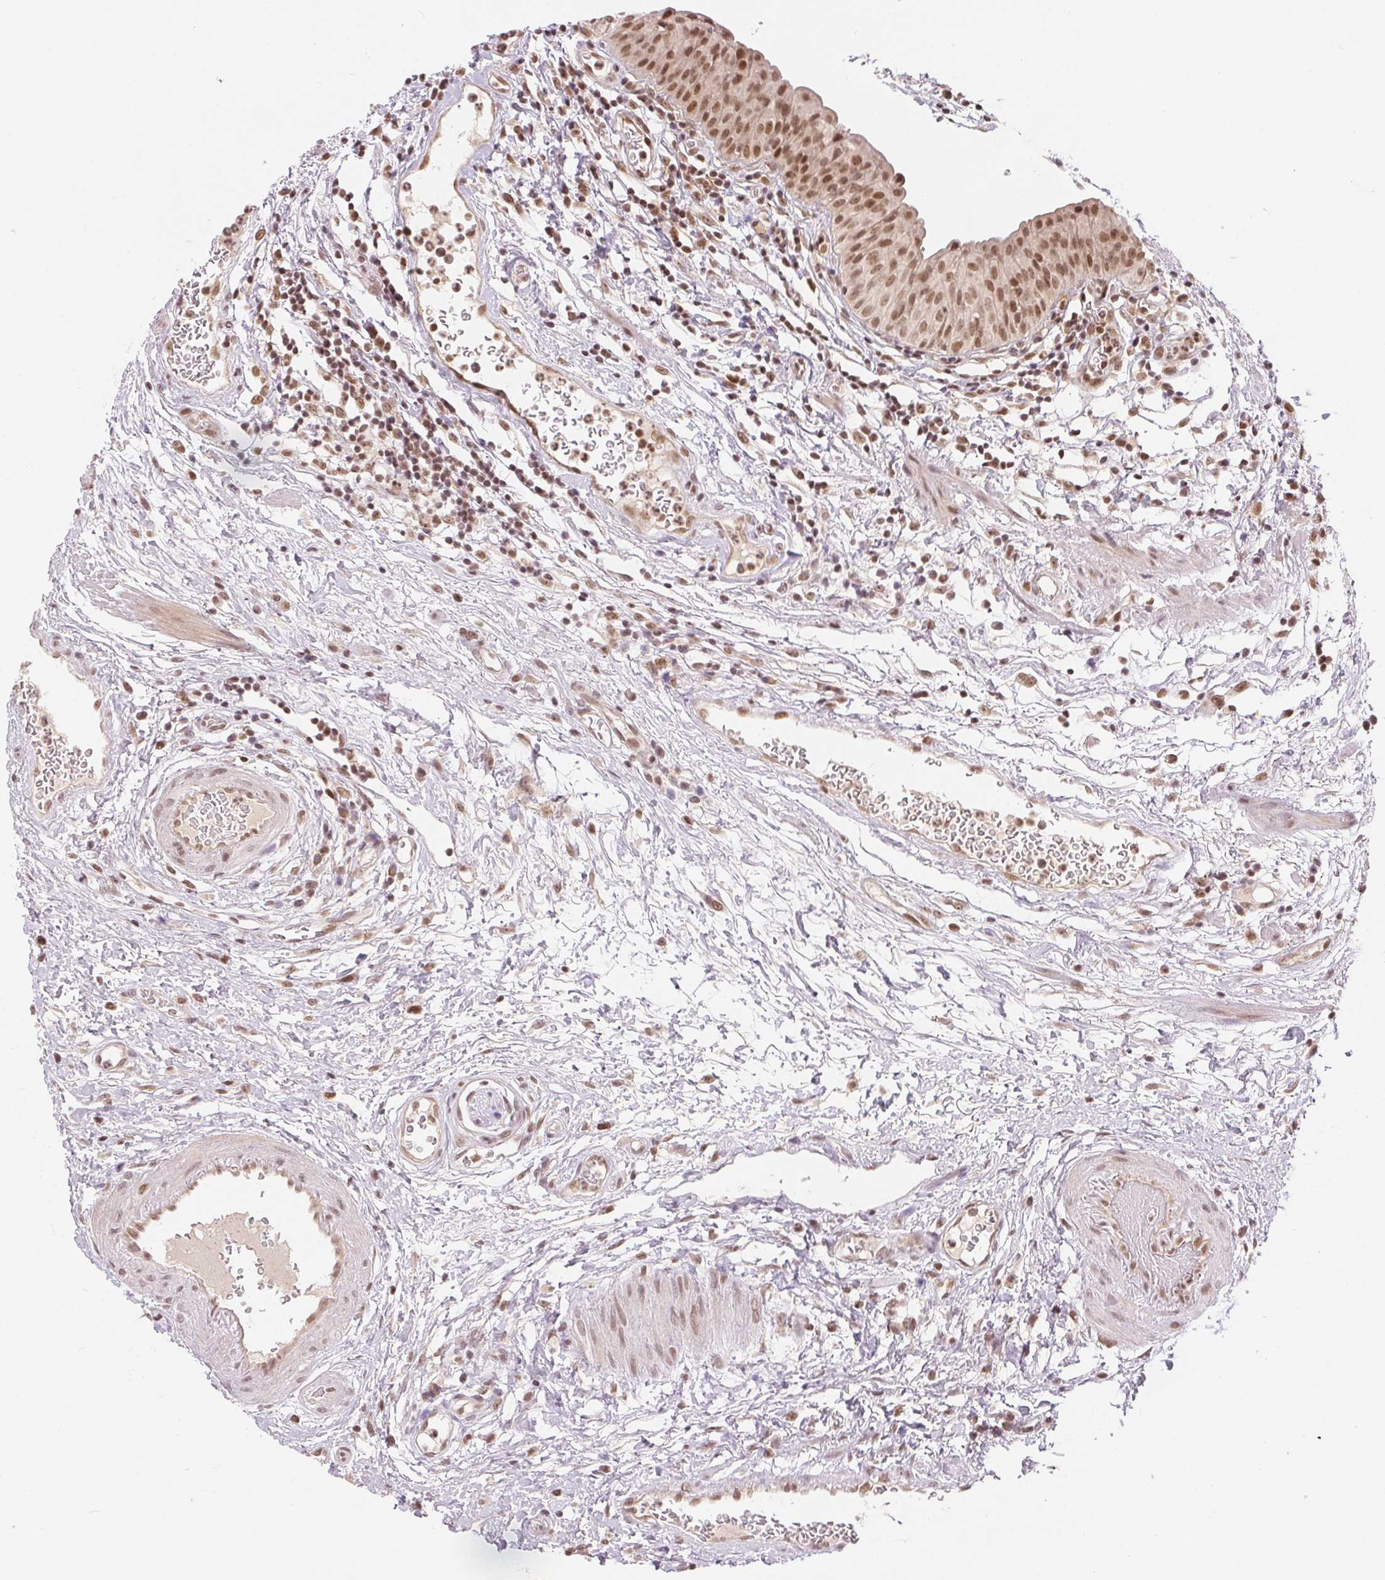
{"staining": {"intensity": "moderate", "quantity": ">75%", "location": "nuclear"}, "tissue": "urinary bladder", "cell_type": "Urothelial cells", "image_type": "normal", "snomed": [{"axis": "morphology", "description": "Normal tissue, NOS"}, {"axis": "morphology", "description": "Inflammation, NOS"}, {"axis": "topography", "description": "Urinary bladder"}], "caption": "Urinary bladder stained with DAB (3,3'-diaminobenzidine) immunohistochemistry shows medium levels of moderate nuclear expression in approximately >75% of urothelial cells.", "gene": "DEK", "patient": {"sex": "male", "age": 57}}